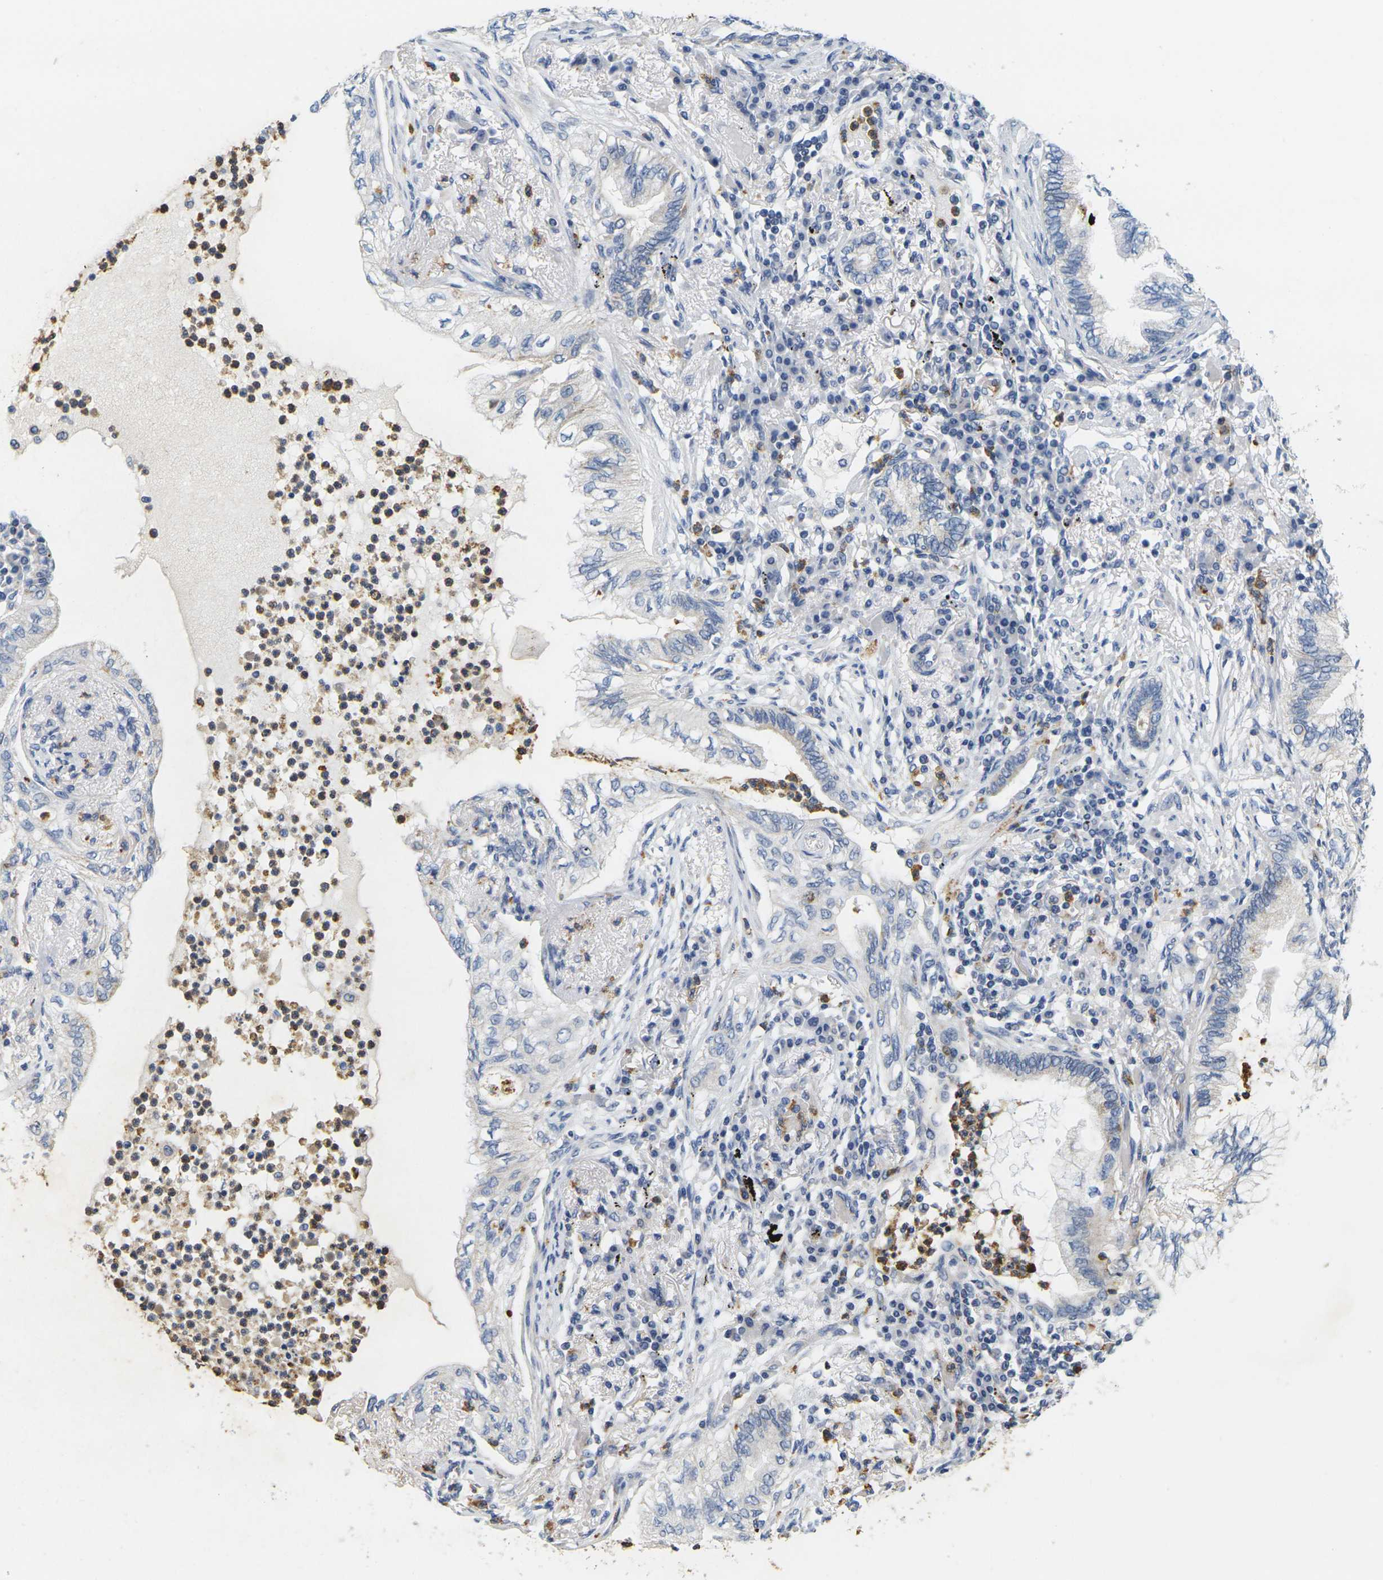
{"staining": {"intensity": "weak", "quantity": "<25%", "location": "cytoplasmic/membranous"}, "tissue": "lung cancer", "cell_type": "Tumor cells", "image_type": "cancer", "snomed": [{"axis": "morphology", "description": "Normal tissue, NOS"}, {"axis": "morphology", "description": "Adenocarcinoma, NOS"}, {"axis": "topography", "description": "Bronchus"}, {"axis": "topography", "description": "Lung"}], "caption": "Immunohistochemistry of lung cancer exhibits no positivity in tumor cells.", "gene": "KLK5", "patient": {"sex": "female", "age": 70}}